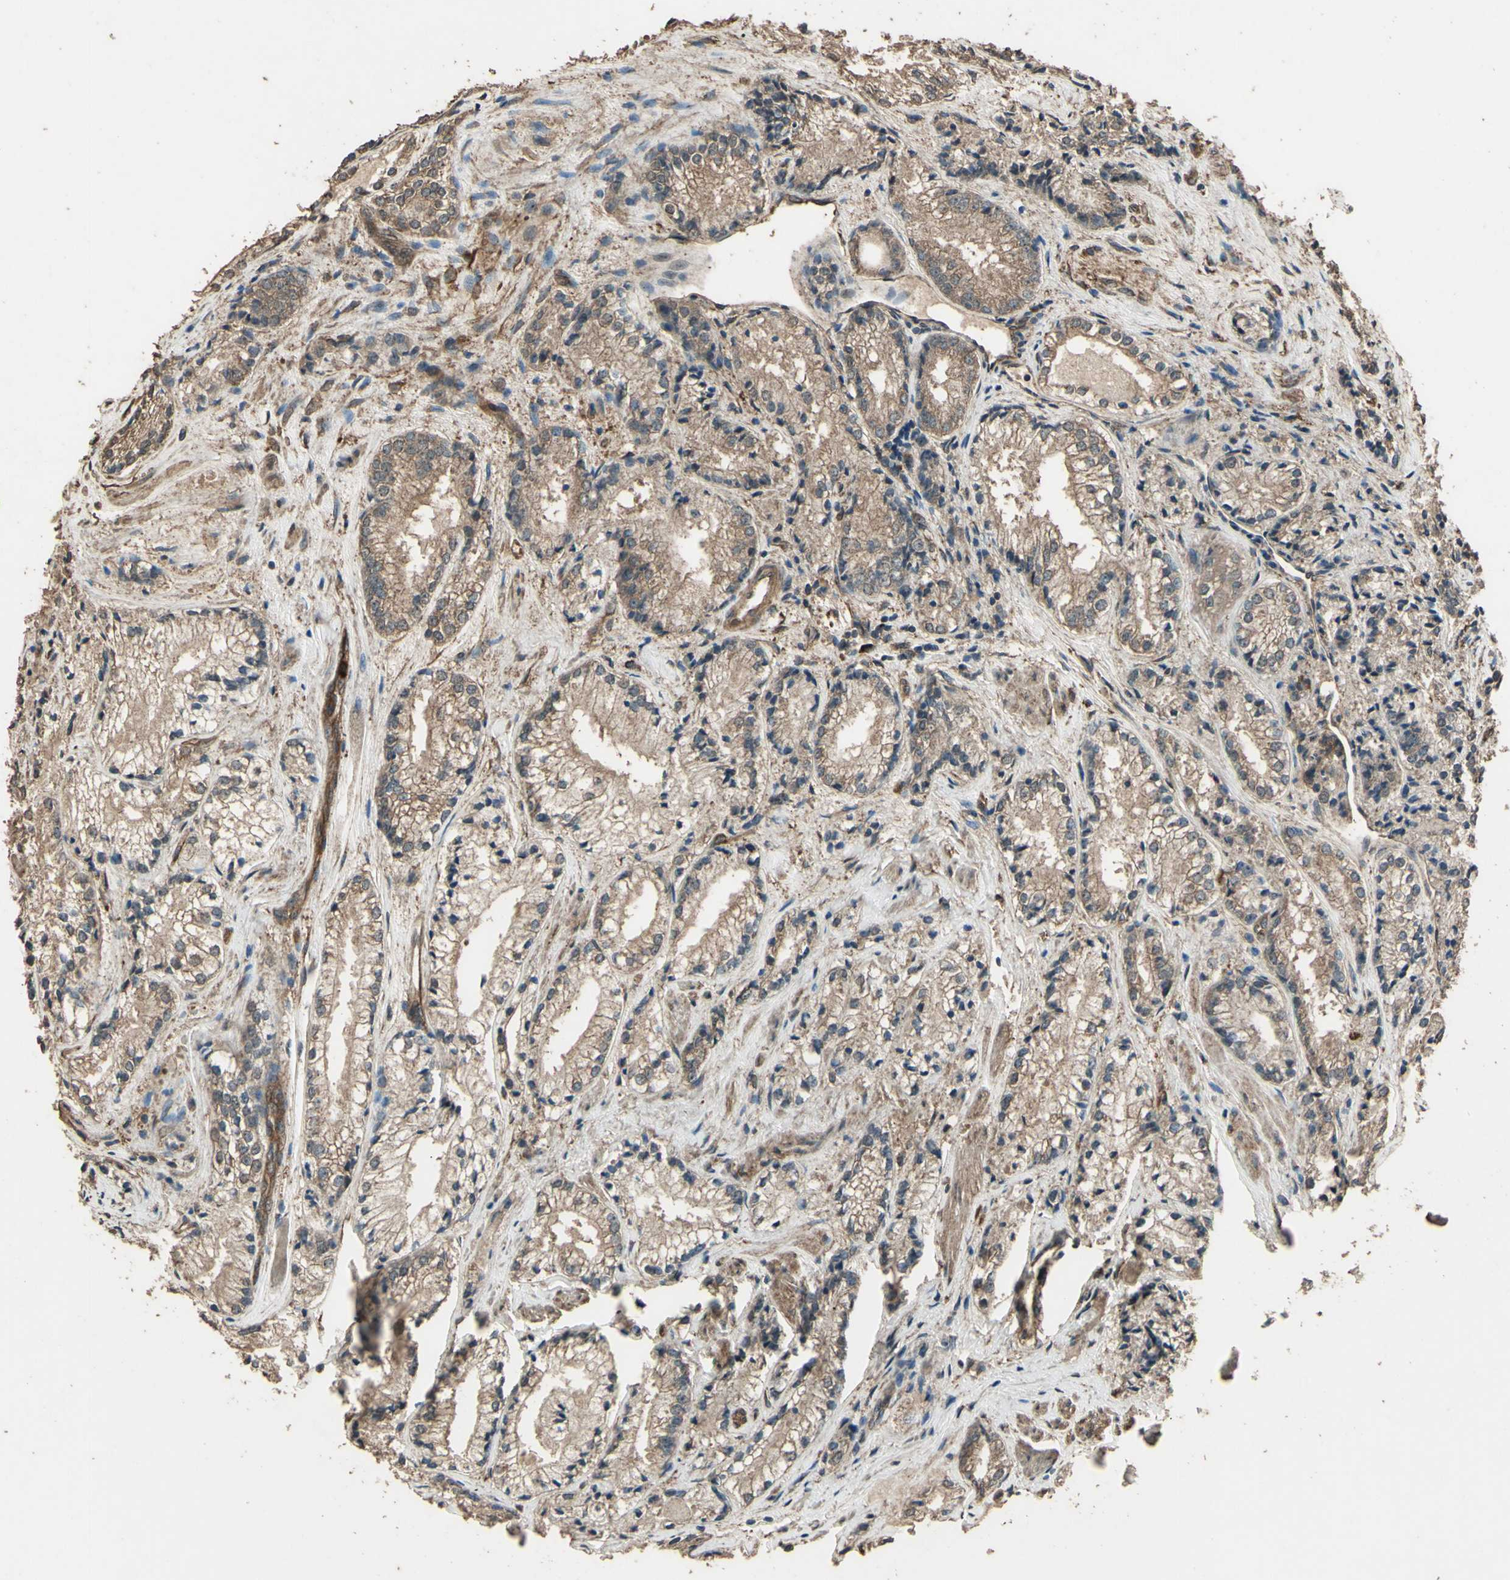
{"staining": {"intensity": "moderate", "quantity": ">75%", "location": "cytoplasmic/membranous"}, "tissue": "prostate cancer", "cell_type": "Tumor cells", "image_type": "cancer", "snomed": [{"axis": "morphology", "description": "Adenocarcinoma, Low grade"}, {"axis": "topography", "description": "Prostate"}], "caption": "Prostate low-grade adenocarcinoma stained with a brown dye exhibits moderate cytoplasmic/membranous positive positivity in approximately >75% of tumor cells.", "gene": "TSPO", "patient": {"sex": "male", "age": 60}}